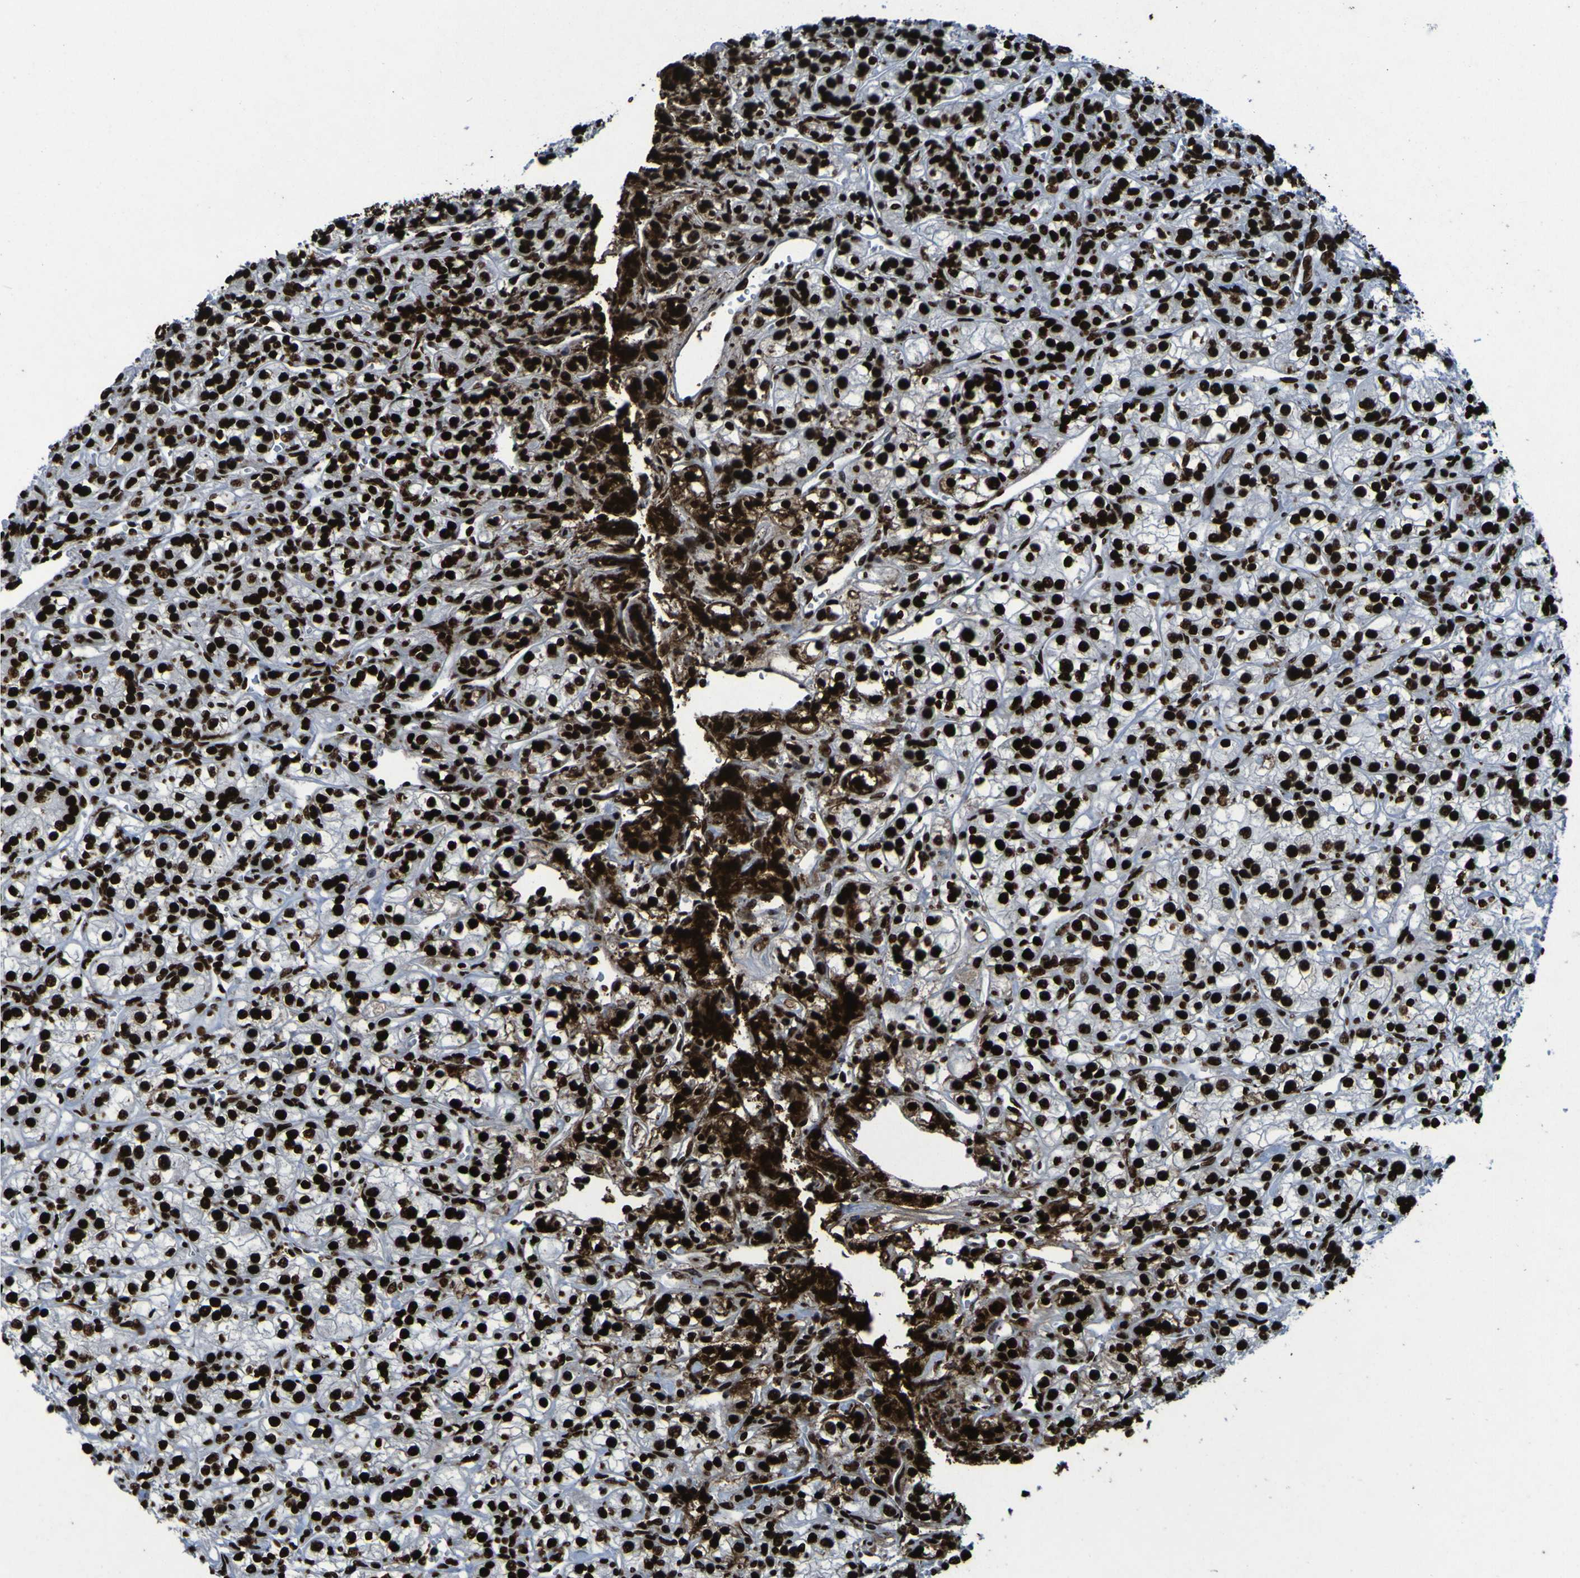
{"staining": {"intensity": "strong", "quantity": ">75%", "location": "nuclear"}, "tissue": "renal cancer", "cell_type": "Tumor cells", "image_type": "cancer", "snomed": [{"axis": "morphology", "description": "Adenocarcinoma, NOS"}, {"axis": "topography", "description": "Kidney"}], "caption": "Immunohistochemical staining of human adenocarcinoma (renal) reveals high levels of strong nuclear protein positivity in about >75% of tumor cells. (brown staining indicates protein expression, while blue staining denotes nuclei).", "gene": "NPM1", "patient": {"sex": "male", "age": 77}}